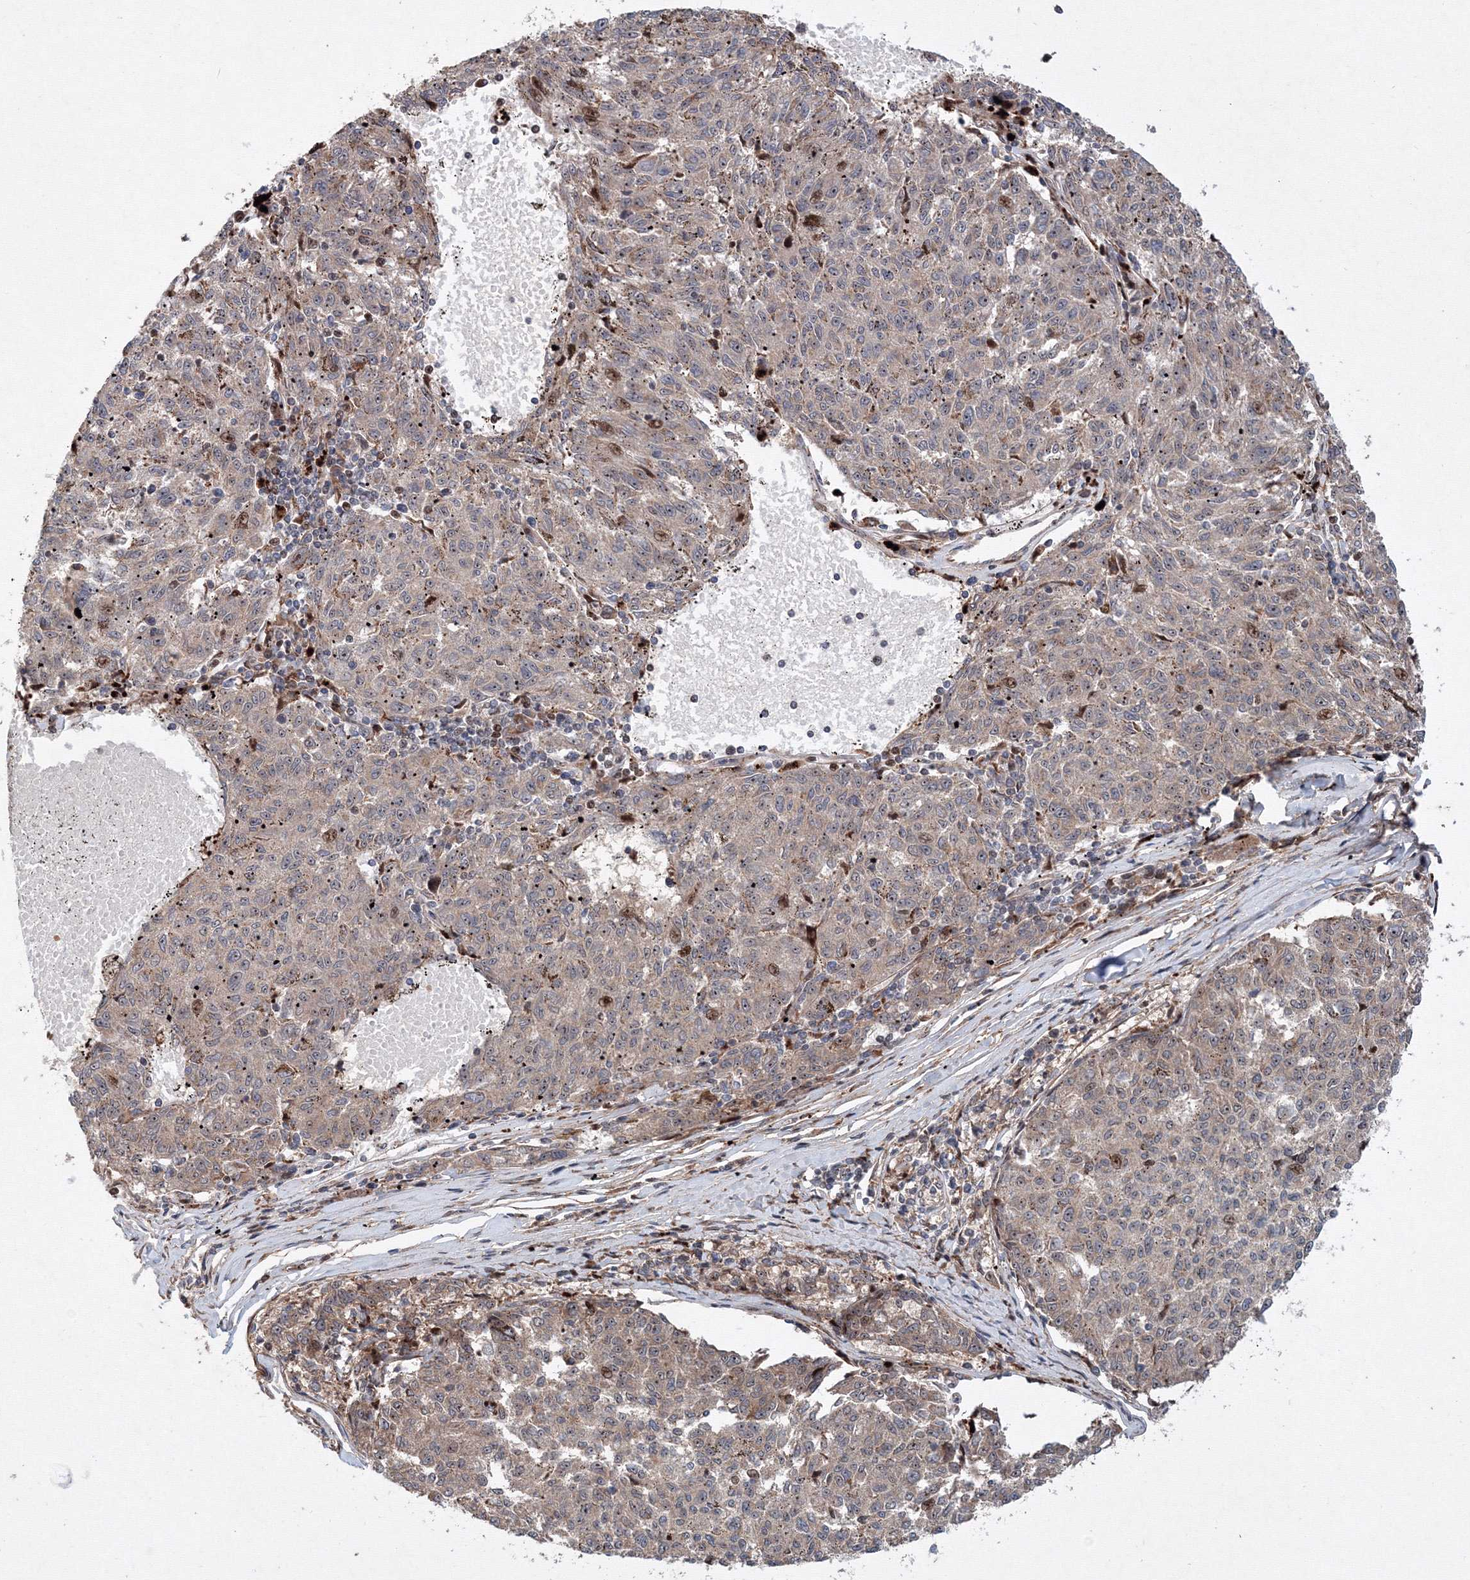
{"staining": {"intensity": "moderate", "quantity": "<25%", "location": "cytoplasmic/membranous,nuclear"}, "tissue": "melanoma", "cell_type": "Tumor cells", "image_type": "cancer", "snomed": [{"axis": "morphology", "description": "Malignant melanoma, NOS"}, {"axis": "topography", "description": "Skin"}], "caption": "Moderate cytoplasmic/membranous and nuclear staining is seen in approximately <25% of tumor cells in malignant melanoma.", "gene": "ANKAR", "patient": {"sex": "female", "age": 72}}